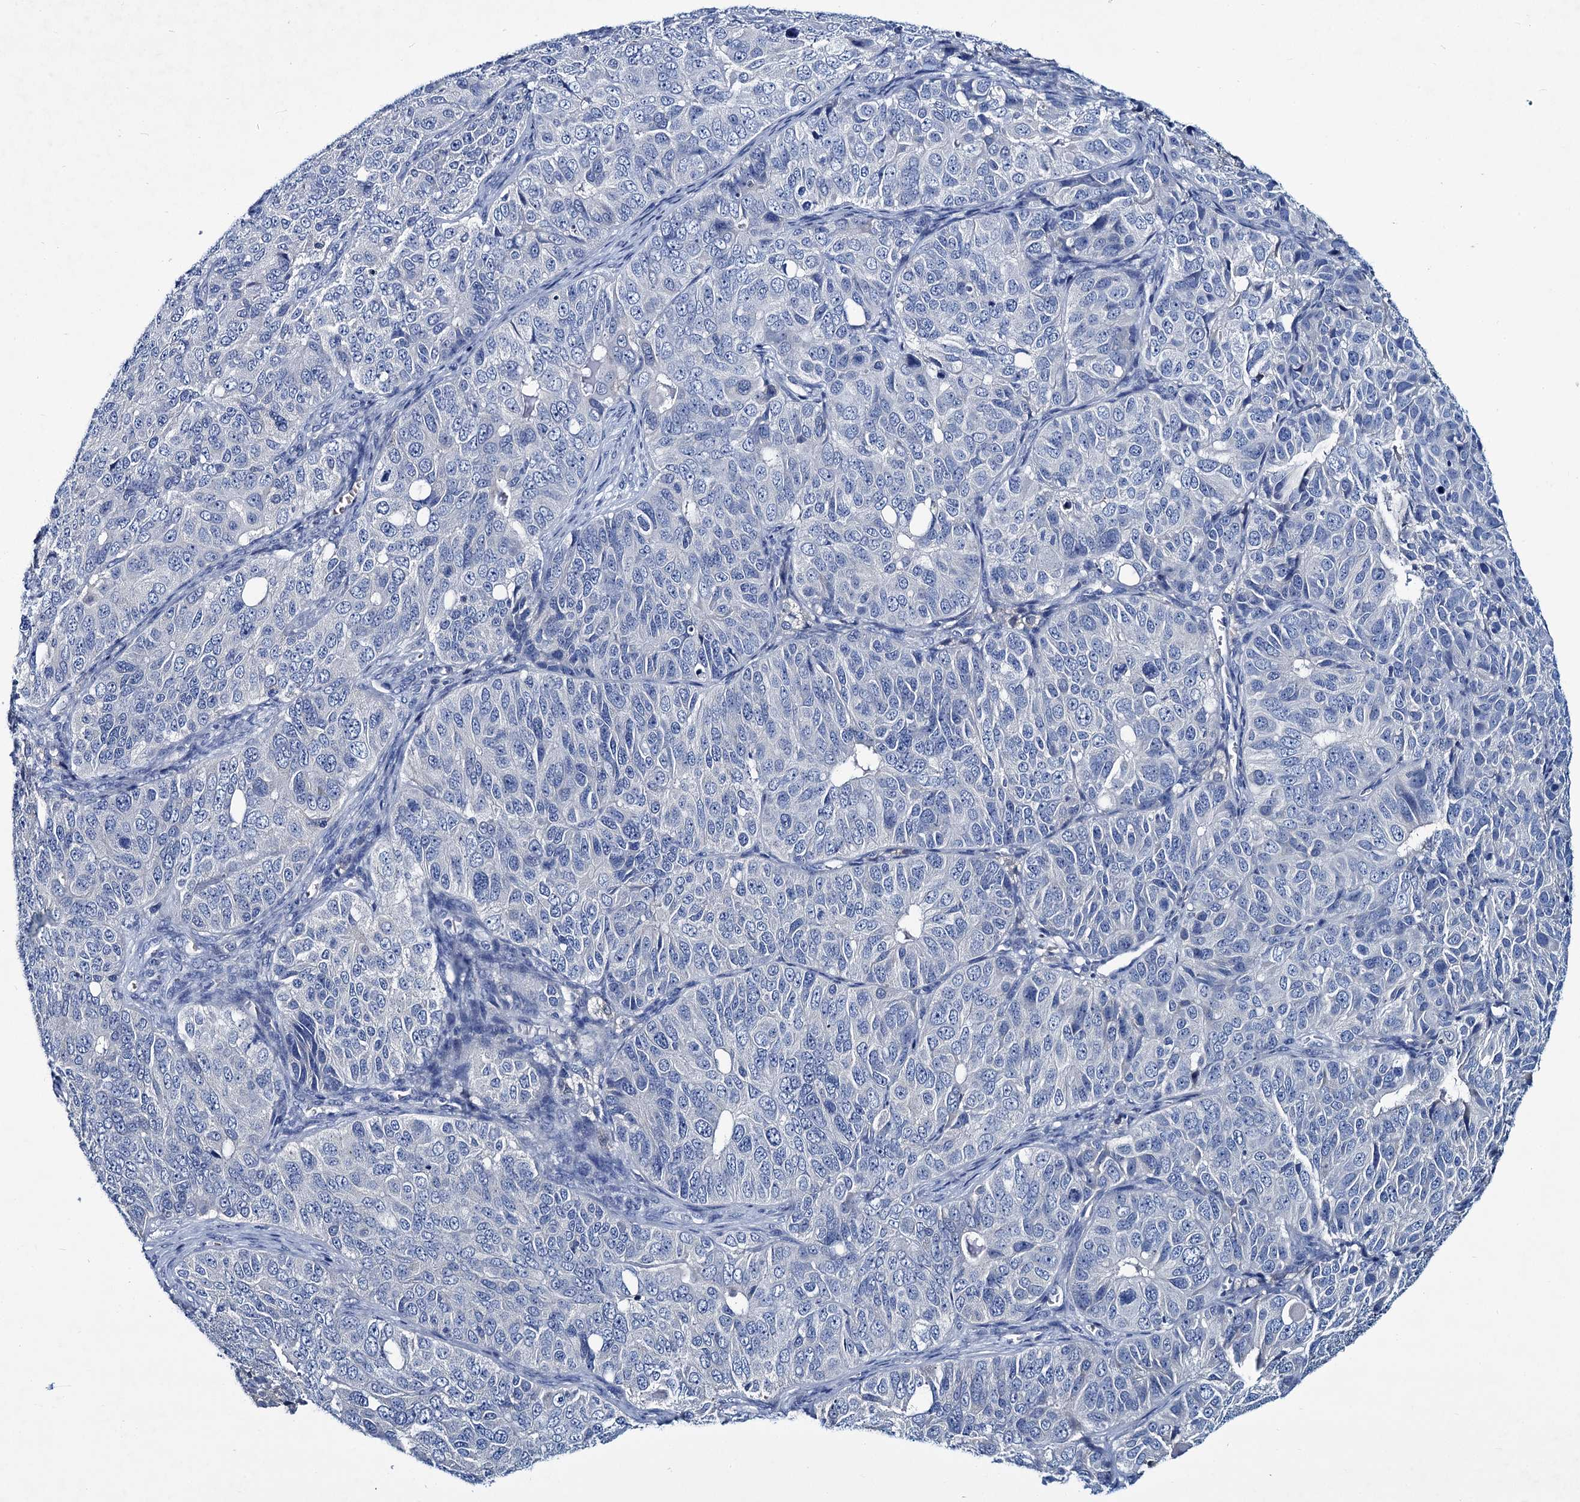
{"staining": {"intensity": "negative", "quantity": "none", "location": "none"}, "tissue": "ovarian cancer", "cell_type": "Tumor cells", "image_type": "cancer", "snomed": [{"axis": "morphology", "description": "Carcinoma, endometroid"}, {"axis": "topography", "description": "Ovary"}], "caption": "A photomicrograph of ovarian endometroid carcinoma stained for a protein shows no brown staining in tumor cells.", "gene": "RTKN2", "patient": {"sex": "female", "age": 51}}